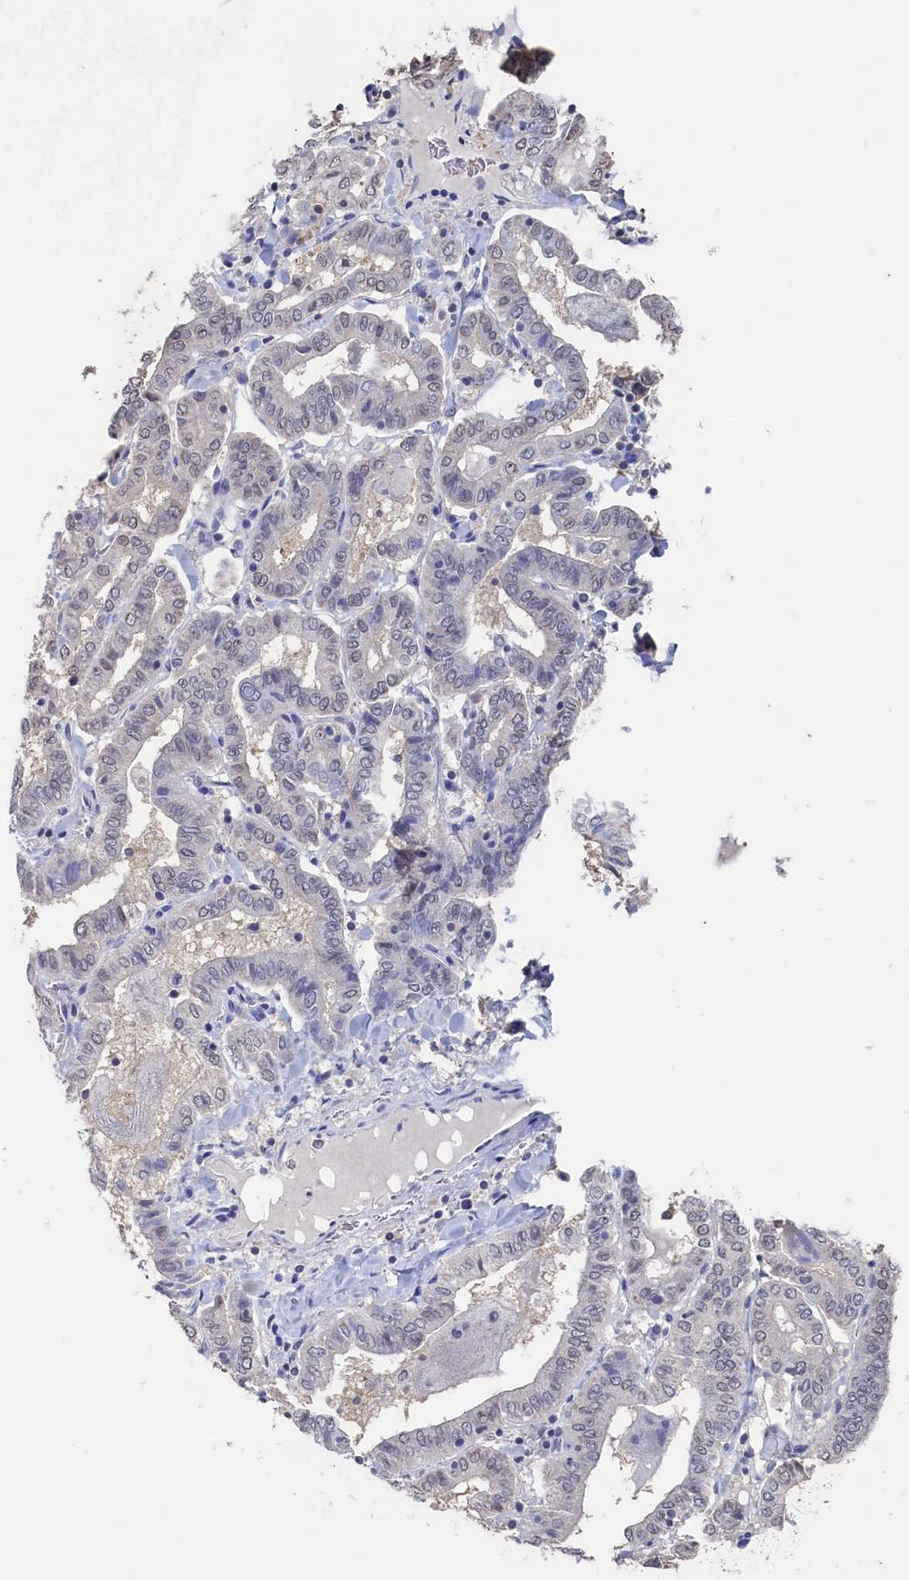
{"staining": {"intensity": "negative", "quantity": "none", "location": "none"}, "tissue": "thyroid cancer", "cell_type": "Tumor cells", "image_type": "cancer", "snomed": [{"axis": "morphology", "description": "Papillary adenocarcinoma, NOS"}, {"axis": "topography", "description": "Thyroid gland"}], "caption": "Tumor cells are negative for protein expression in human papillary adenocarcinoma (thyroid).", "gene": "C11orf54", "patient": {"sex": "female", "age": 72}}